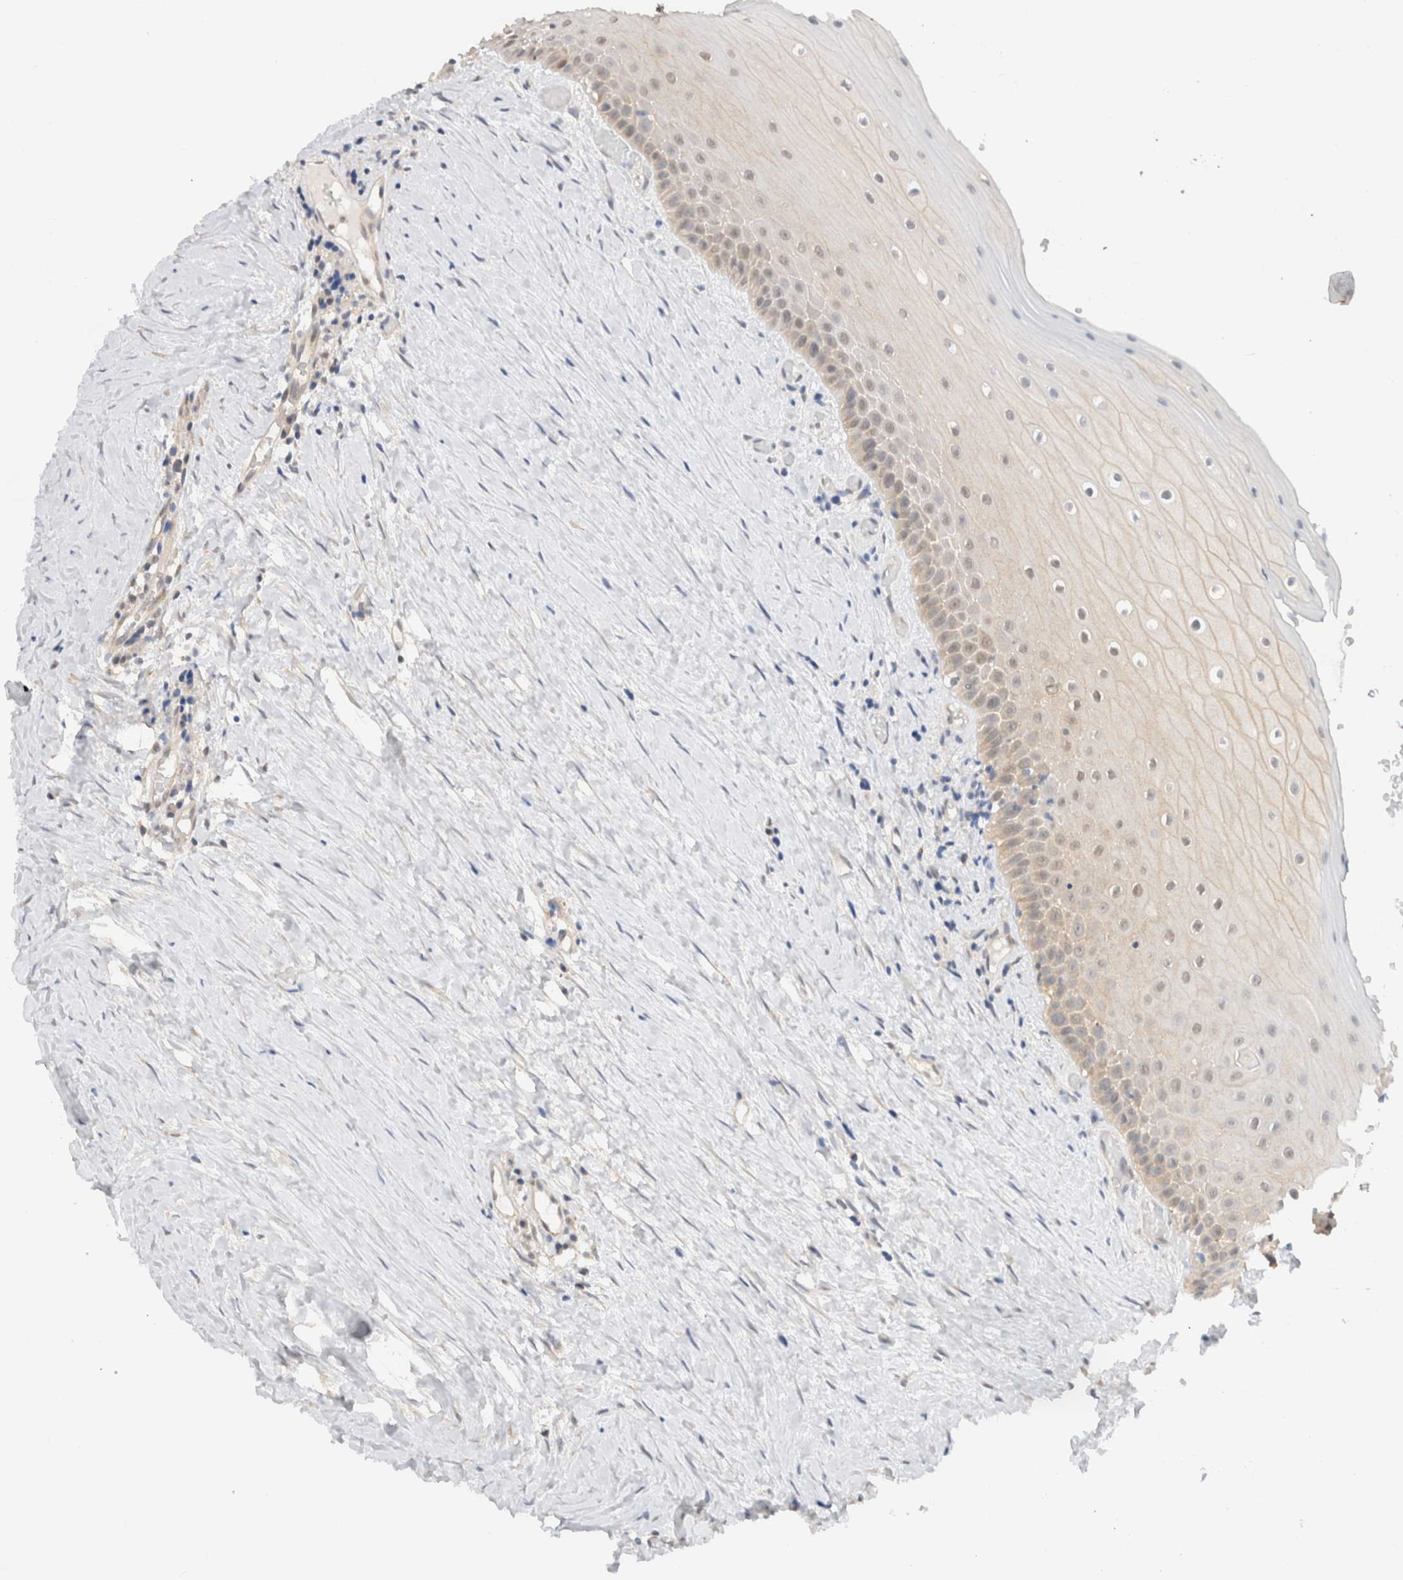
{"staining": {"intensity": "weak", "quantity": "<25%", "location": "cytoplasmic/membranous"}, "tissue": "oral mucosa", "cell_type": "Squamous epithelial cells", "image_type": "normal", "snomed": [{"axis": "morphology", "description": "Normal tissue, NOS"}, {"axis": "topography", "description": "Skeletal muscle"}, {"axis": "topography", "description": "Oral tissue"}, {"axis": "topography", "description": "Peripheral nerve tissue"}], "caption": "IHC histopathology image of benign oral mucosa stained for a protein (brown), which demonstrates no staining in squamous epithelial cells.", "gene": "C17orf97", "patient": {"sex": "female", "age": 84}}